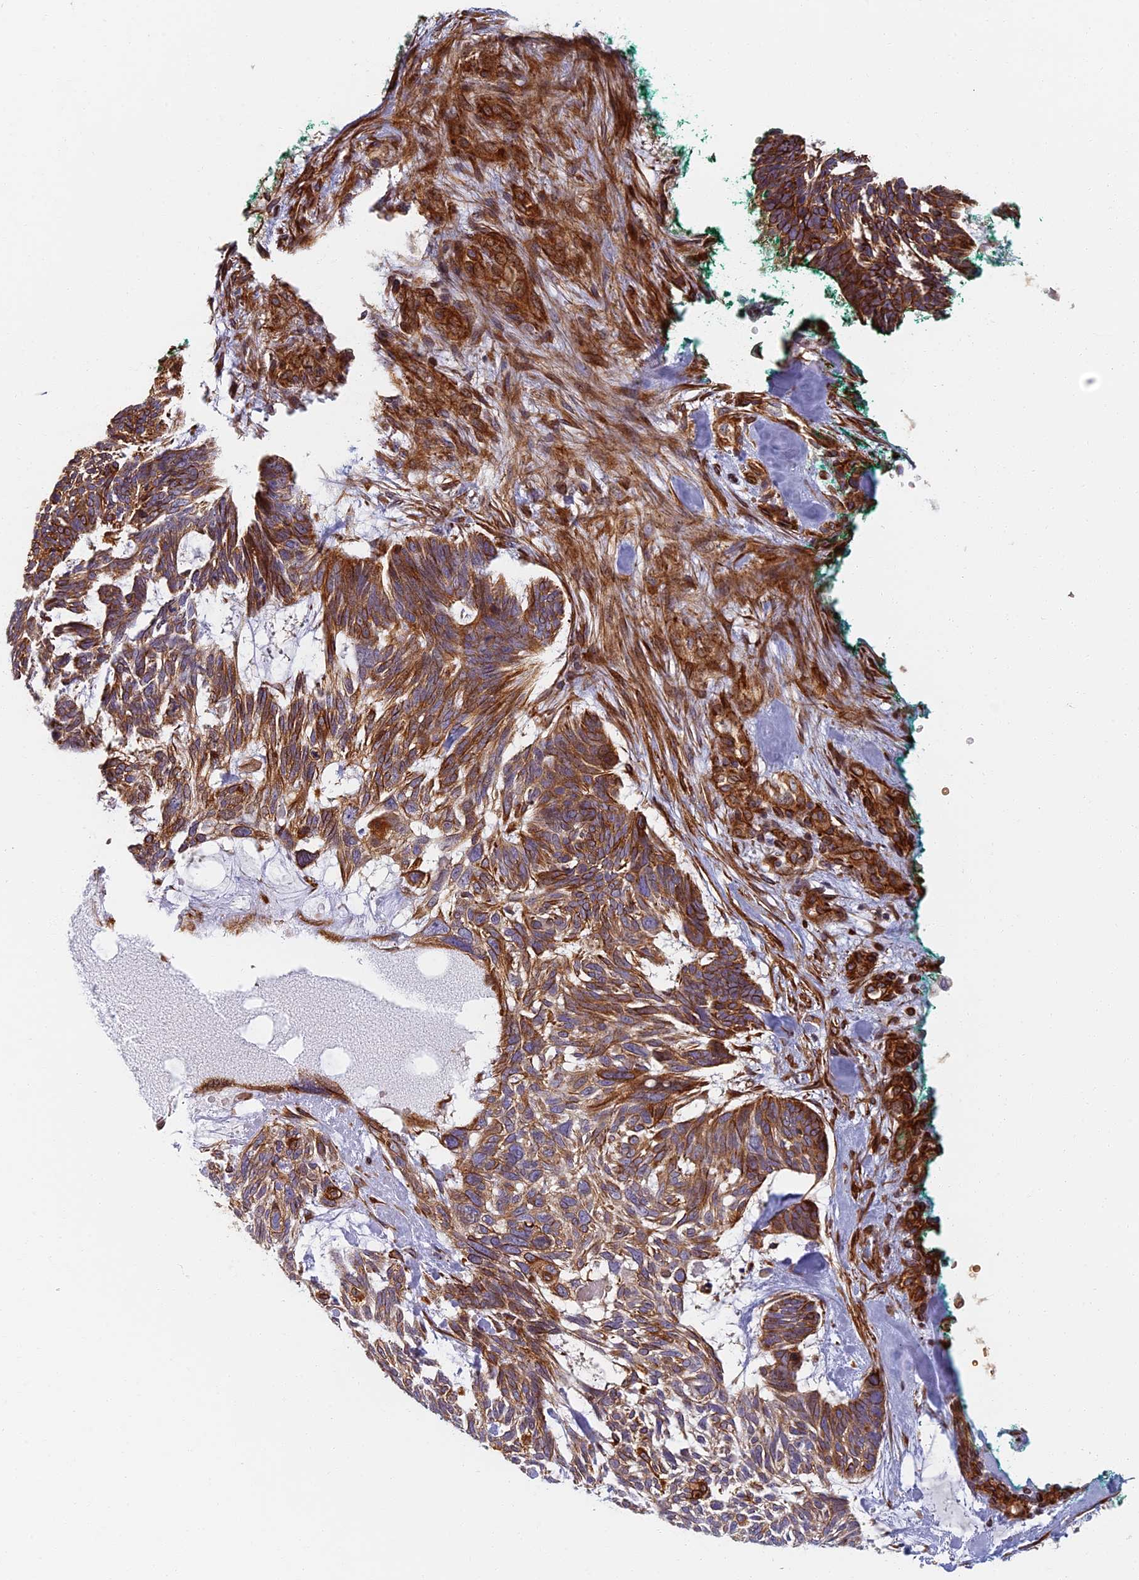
{"staining": {"intensity": "moderate", "quantity": ">75%", "location": "cytoplasmic/membranous"}, "tissue": "skin cancer", "cell_type": "Tumor cells", "image_type": "cancer", "snomed": [{"axis": "morphology", "description": "Basal cell carcinoma"}, {"axis": "topography", "description": "Skin"}], "caption": "High-power microscopy captured an immunohistochemistry (IHC) micrograph of skin cancer (basal cell carcinoma), revealing moderate cytoplasmic/membranous positivity in about >75% of tumor cells.", "gene": "ABCB10", "patient": {"sex": "male", "age": 88}}